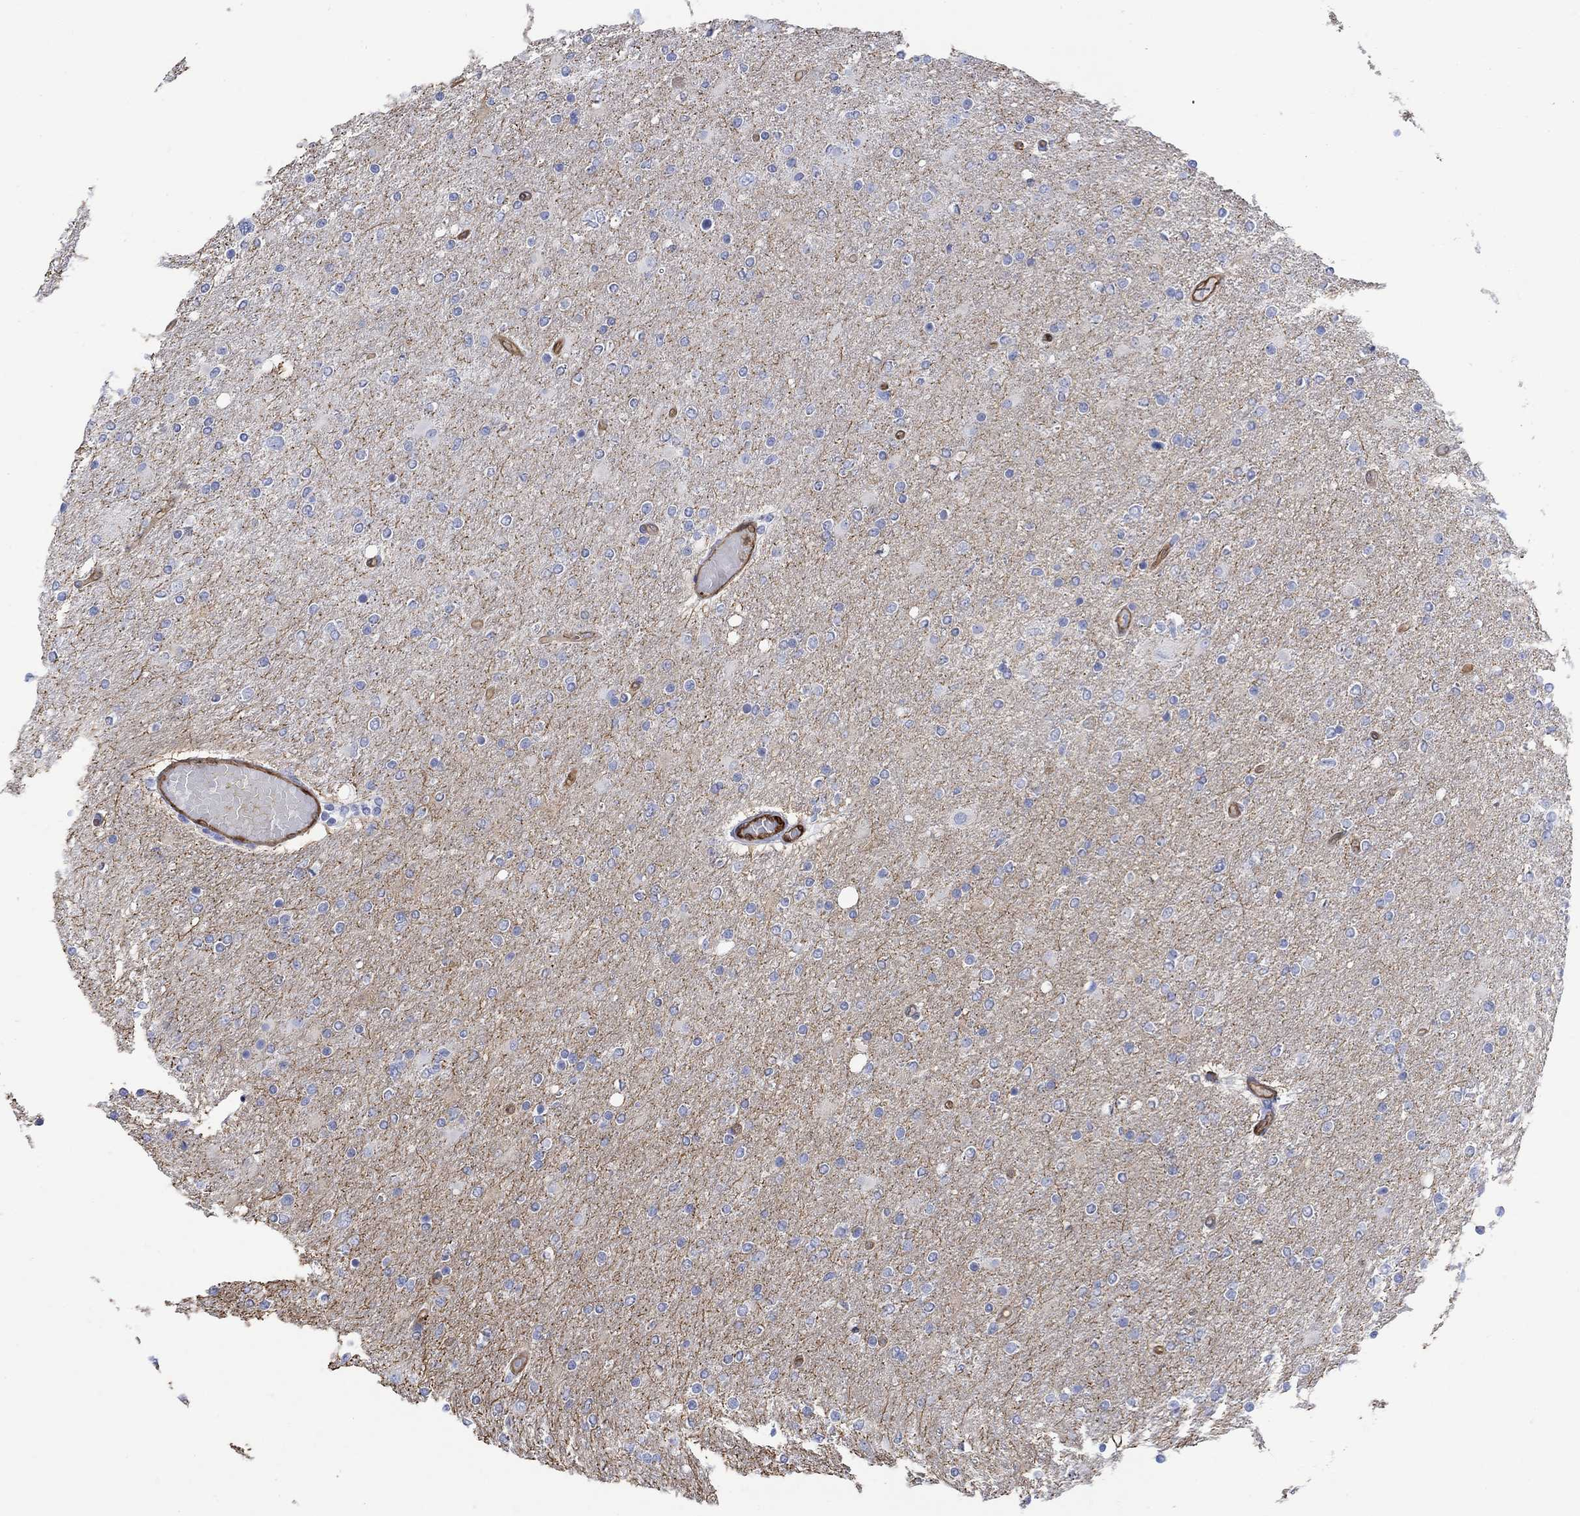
{"staining": {"intensity": "negative", "quantity": "none", "location": "none"}, "tissue": "glioma", "cell_type": "Tumor cells", "image_type": "cancer", "snomed": [{"axis": "morphology", "description": "Glioma, malignant, High grade"}, {"axis": "topography", "description": "Cerebral cortex"}], "caption": "Tumor cells are negative for protein expression in human high-grade glioma (malignant). Nuclei are stained in blue.", "gene": "TGM2", "patient": {"sex": "male", "age": 70}}